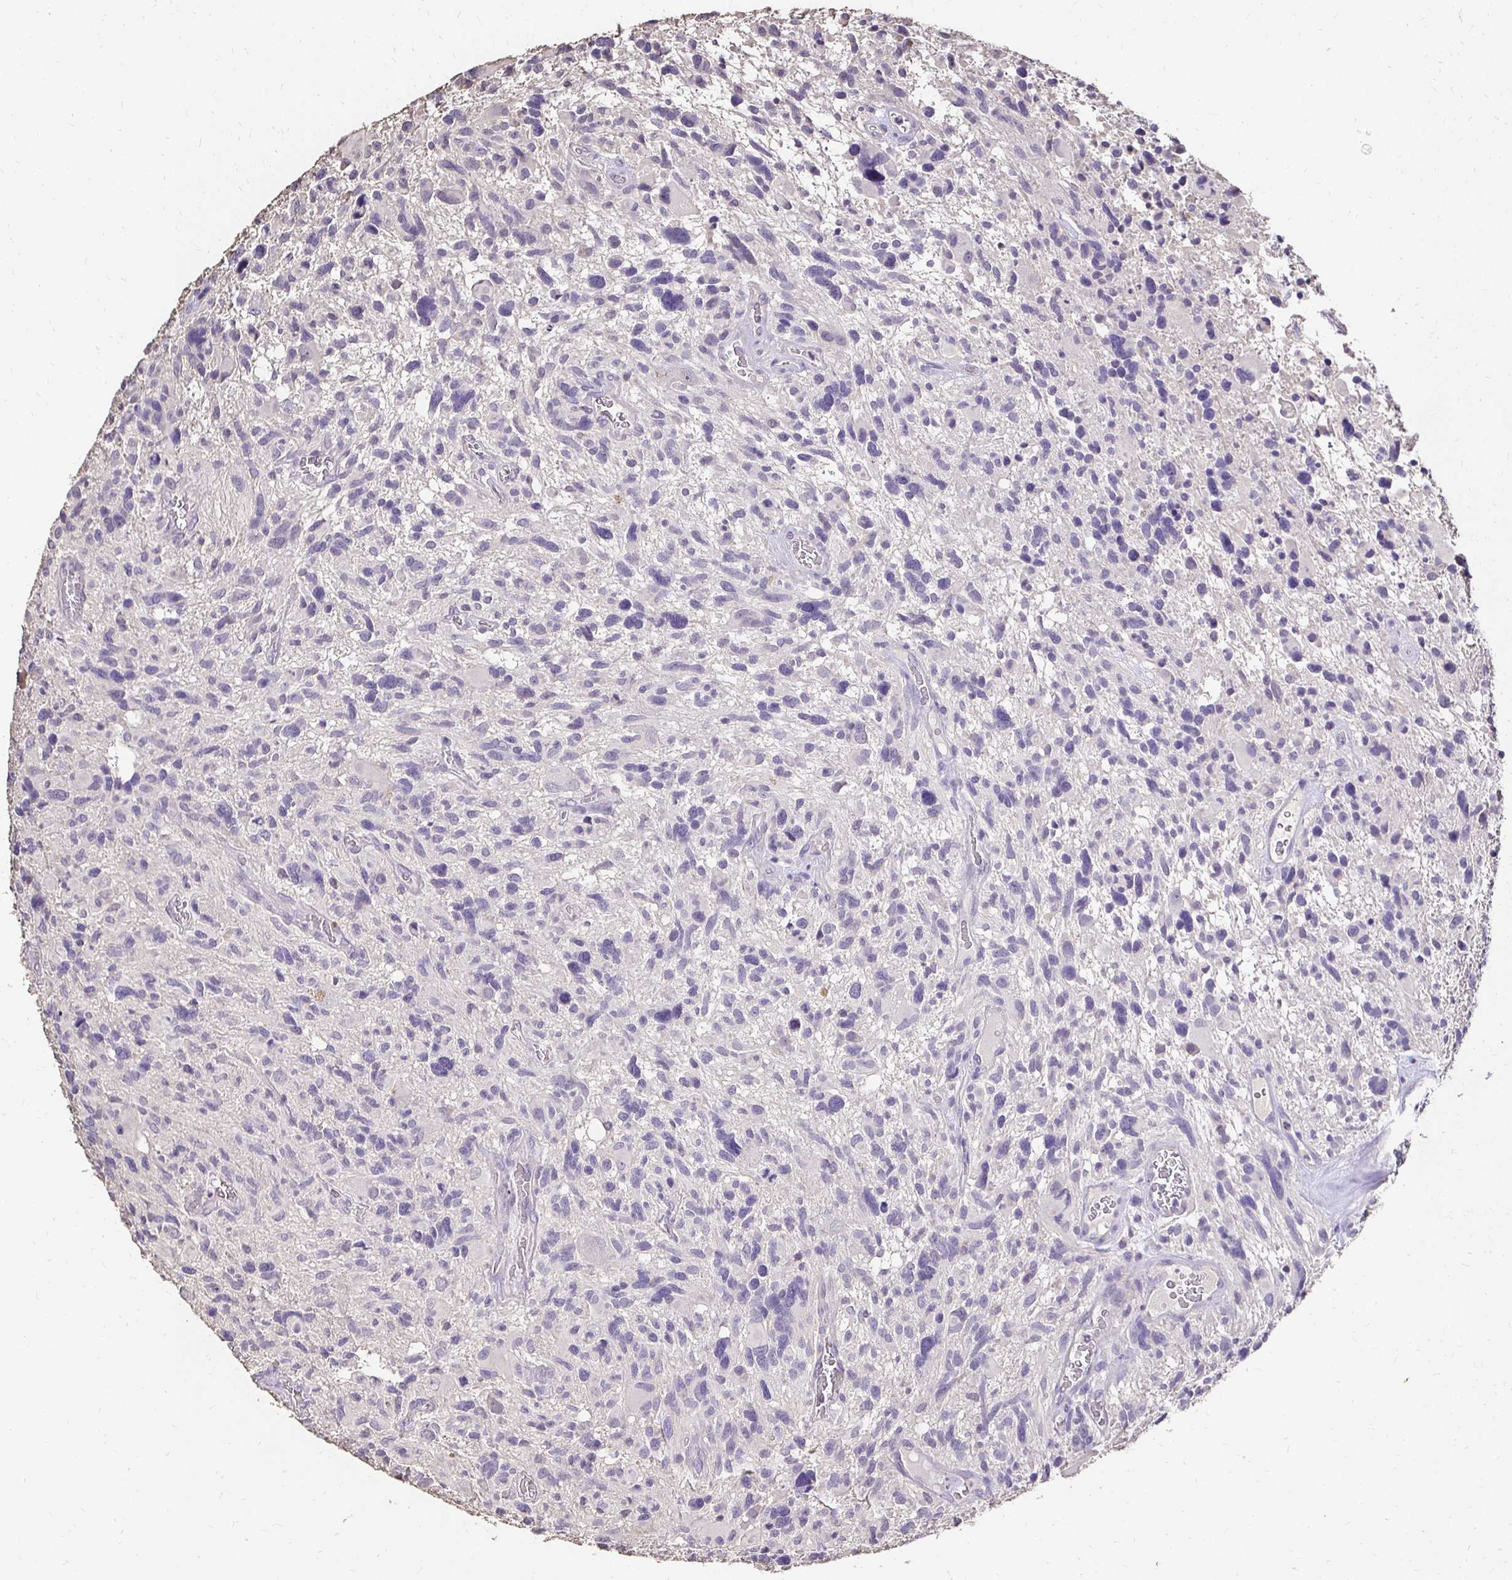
{"staining": {"intensity": "negative", "quantity": "none", "location": "none"}, "tissue": "glioma", "cell_type": "Tumor cells", "image_type": "cancer", "snomed": [{"axis": "morphology", "description": "Glioma, malignant, High grade"}, {"axis": "topography", "description": "Brain"}], "caption": "An image of malignant high-grade glioma stained for a protein exhibits no brown staining in tumor cells. (Stains: DAB immunohistochemistry (IHC) with hematoxylin counter stain, Microscopy: brightfield microscopy at high magnification).", "gene": "UGT1A6", "patient": {"sex": "male", "age": 49}}